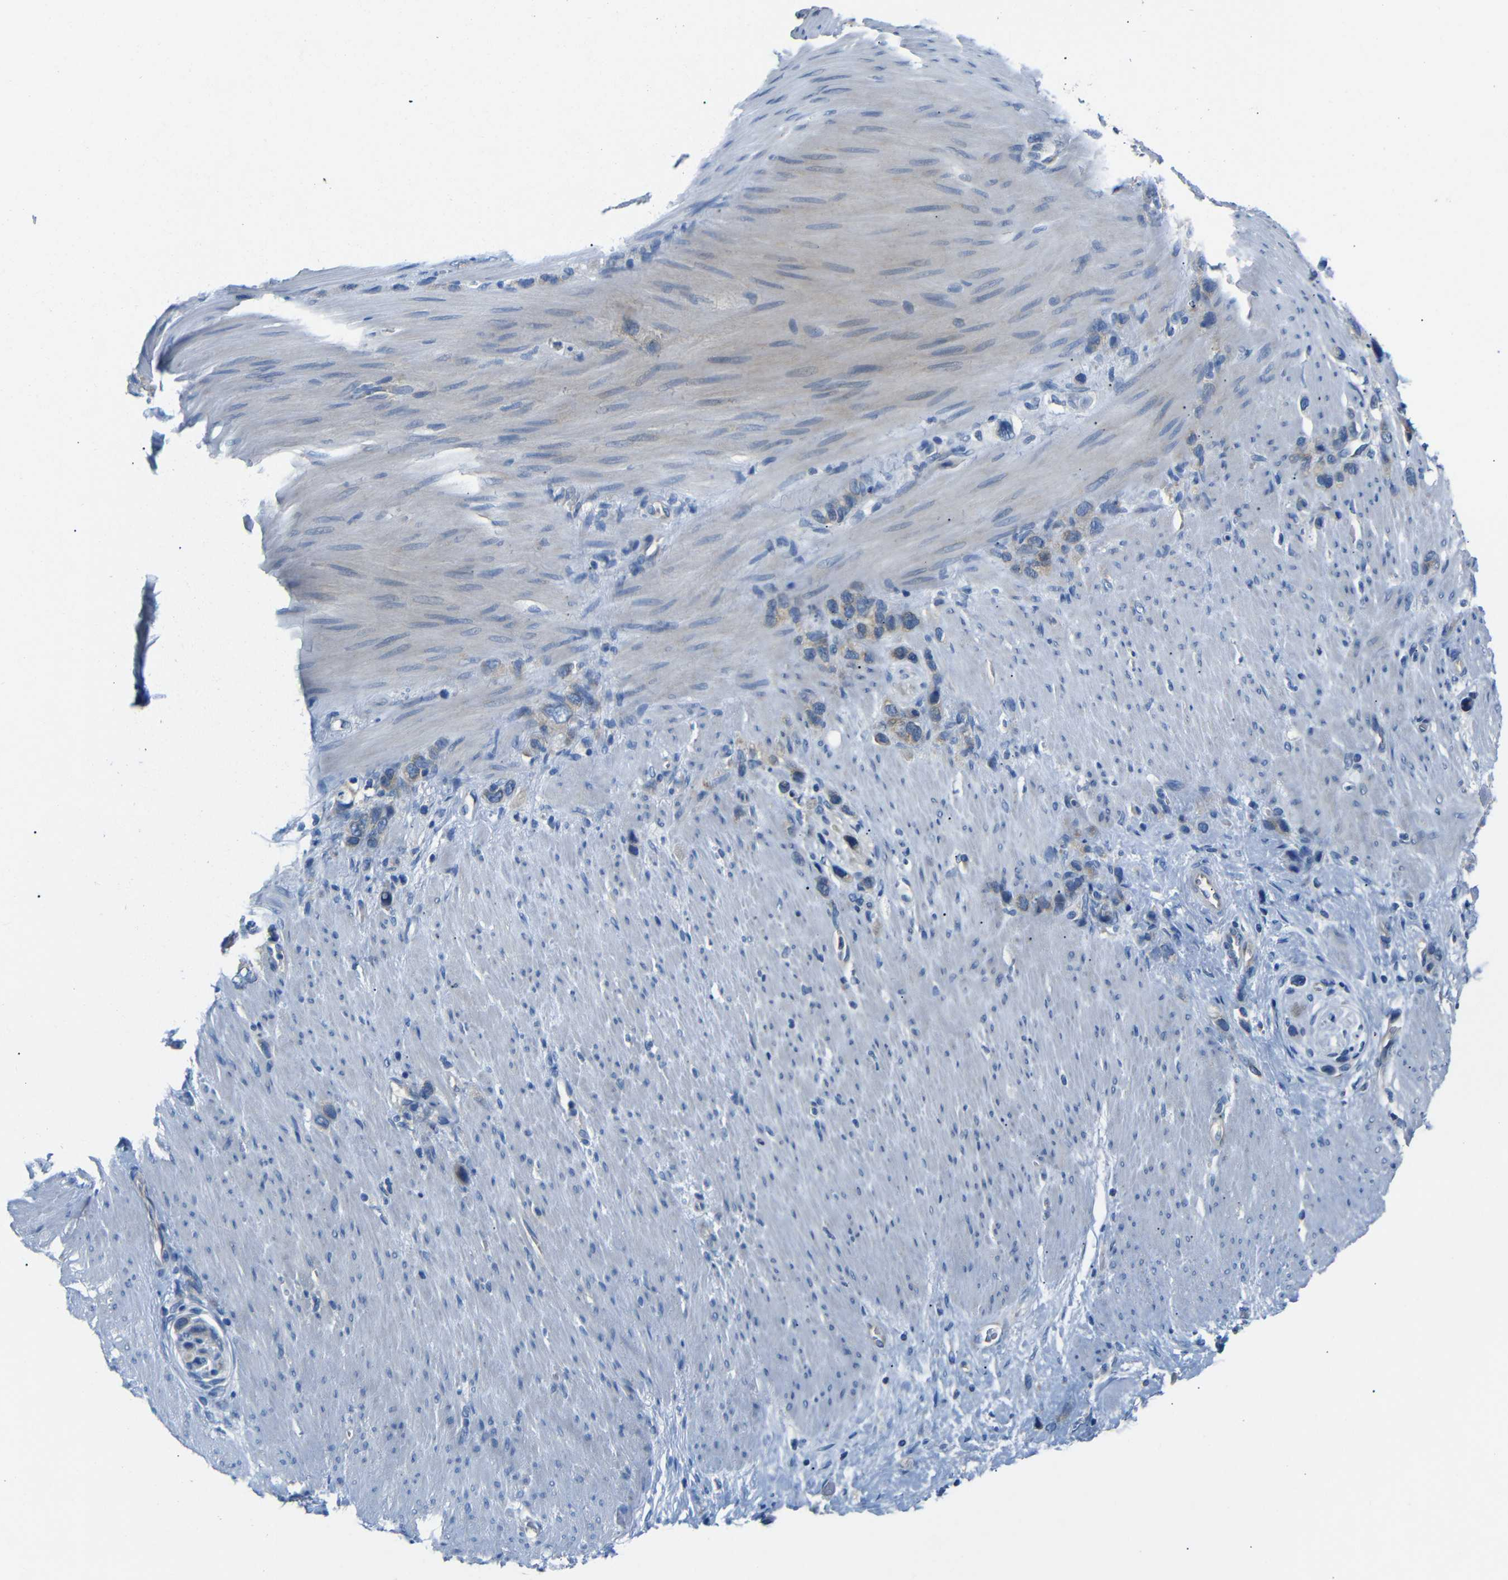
{"staining": {"intensity": "weak", "quantity": ">75%", "location": "cytoplasmic/membranous"}, "tissue": "stomach cancer", "cell_type": "Tumor cells", "image_type": "cancer", "snomed": [{"axis": "morphology", "description": "Adenocarcinoma, NOS"}, {"axis": "morphology", "description": "Adenocarcinoma, High grade"}, {"axis": "topography", "description": "Stomach, upper"}, {"axis": "topography", "description": "Stomach, lower"}], "caption": "Stomach cancer (adenocarcinoma (high-grade)) stained with DAB (3,3'-diaminobenzidine) IHC shows low levels of weak cytoplasmic/membranous positivity in about >75% of tumor cells. The staining was performed using DAB to visualize the protein expression in brown, while the nuclei were stained in blue with hematoxylin (Magnification: 20x).", "gene": "DCP1A", "patient": {"sex": "female", "age": 65}}